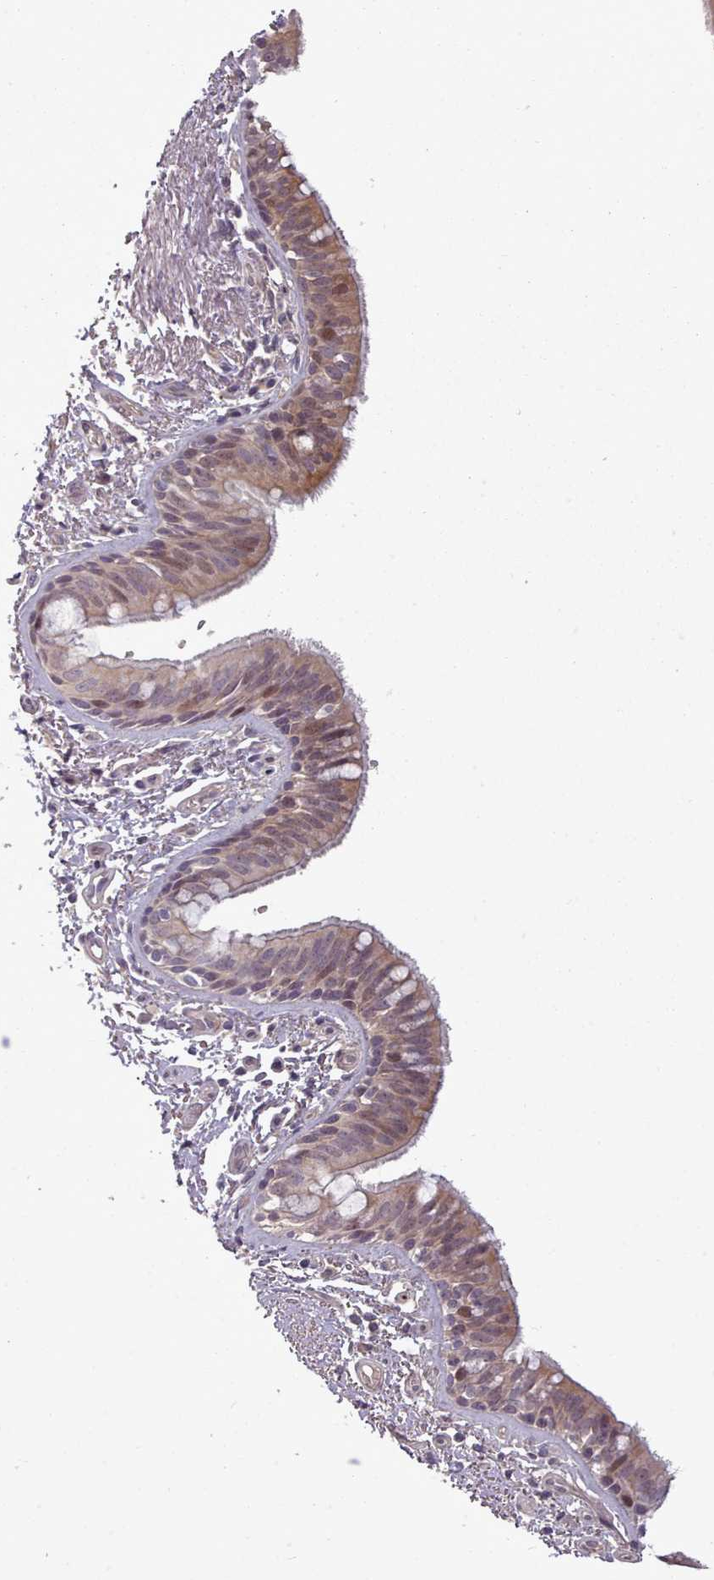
{"staining": {"intensity": "moderate", "quantity": ">75%", "location": "cytoplasmic/membranous"}, "tissue": "bronchus", "cell_type": "Respiratory epithelial cells", "image_type": "normal", "snomed": [{"axis": "morphology", "description": "Normal tissue, NOS"}, {"axis": "morphology", "description": "Neoplasm, uncertain whether benign or malignant"}, {"axis": "topography", "description": "Bronchus"}, {"axis": "topography", "description": "Lung"}], "caption": "Protein staining of benign bronchus demonstrates moderate cytoplasmic/membranous expression in approximately >75% of respiratory epithelial cells. (IHC, brightfield microscopy, high magnification).", "gene": "LEFTY1", "patient": {"sex": "male", "age": 55}}